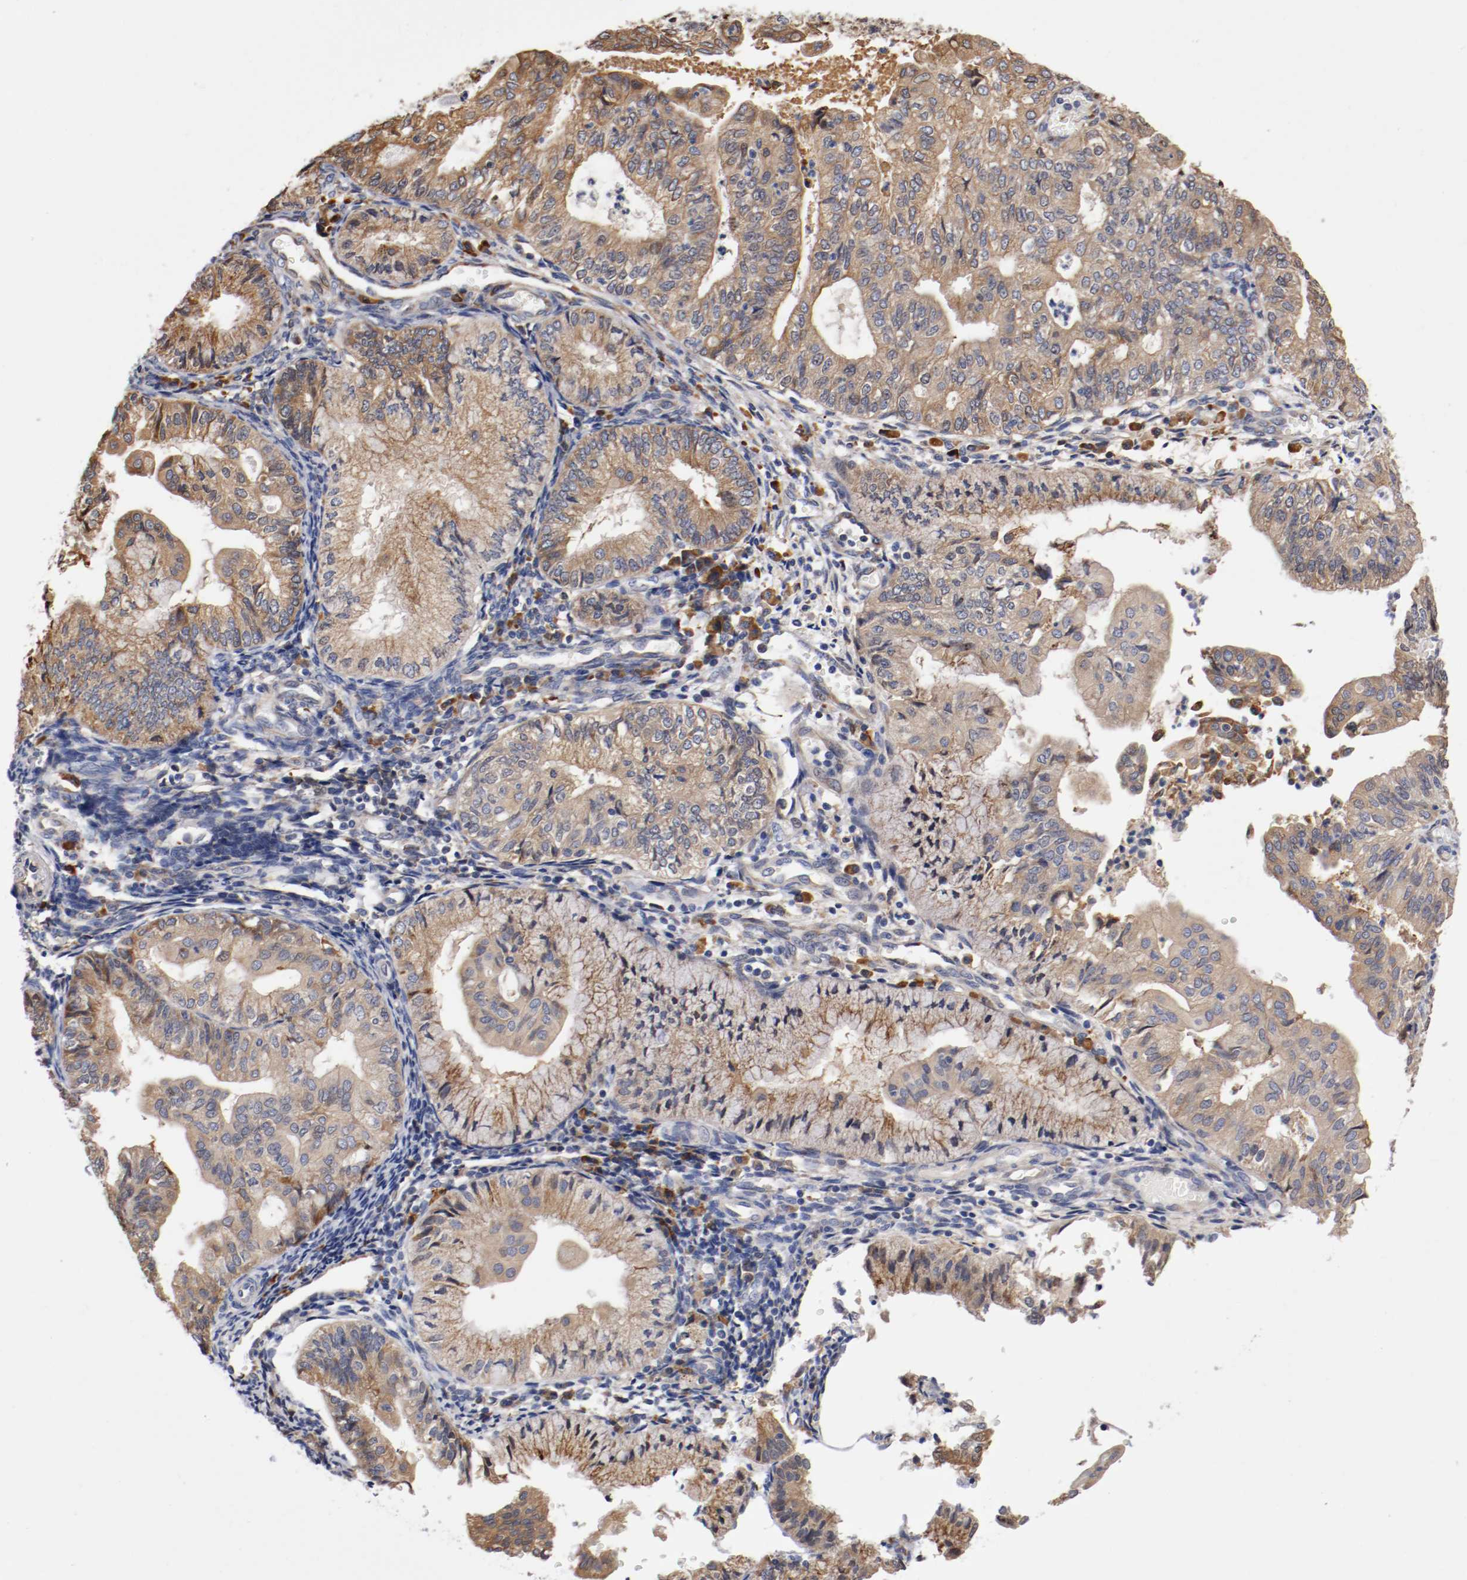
{"staining": {"intensity": "moderate", "quantity": ">75%", "location": "cytoplasmic/membranous"}, "tissue": "endometrial cancer", "cell_type": "Tumor cells", "image_type": "cancer", "snomed": [{"axis": "morphology", "description": "Adenocarcinoma, NOS"}, {"axis": "topography", "description": "Endometrium"}], "caption": "The immunohistochemical stain shows moderate cytoplasmic/membranous positivity in tumor cells of endometrial cancer tissue.", "gene": "TNFSF13", "patient": {"sex": "female", "age": 59}}